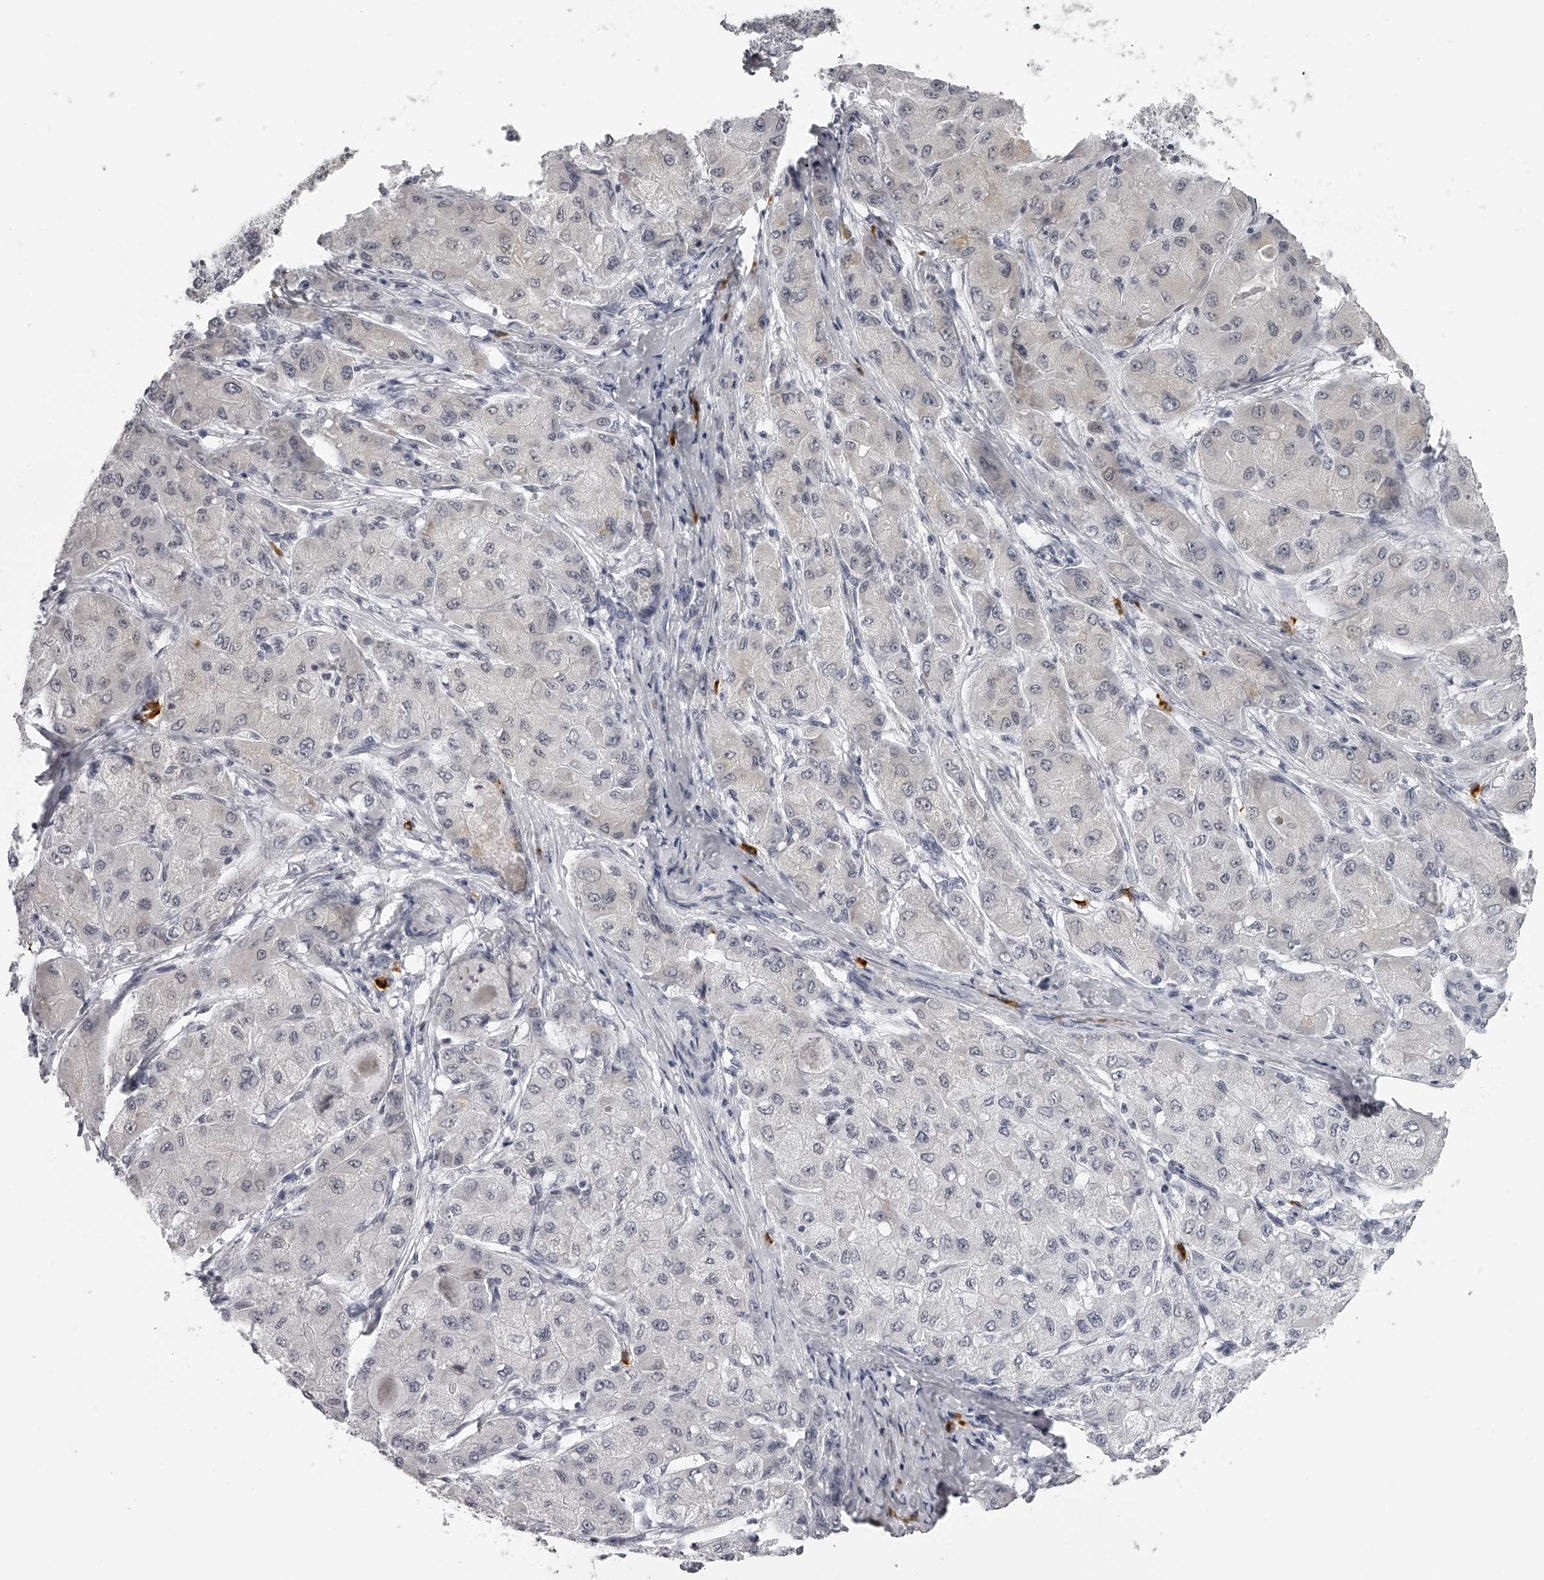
{"staining": {"intensity": "negative", "quantity": "none", "location": "none"}, "tissue": "liver cancer", "cell_type": "Tumor cells", "image_type": "cancer", "snomed": [{"axis": "morphology", "description": "Carcinoma, Hepatocellular, NOS"}, {"axis": "topography", "description": "Liver"}], "caption": "DAB immunohistochemical staining of human hepatocellular carcinoma (liver) reveals no significant expression in tumor cells. (IHC, brightfield microscopy, high magnification).", "gene": "SEC11C", "patient": {"sex": "male", "age": 80}}